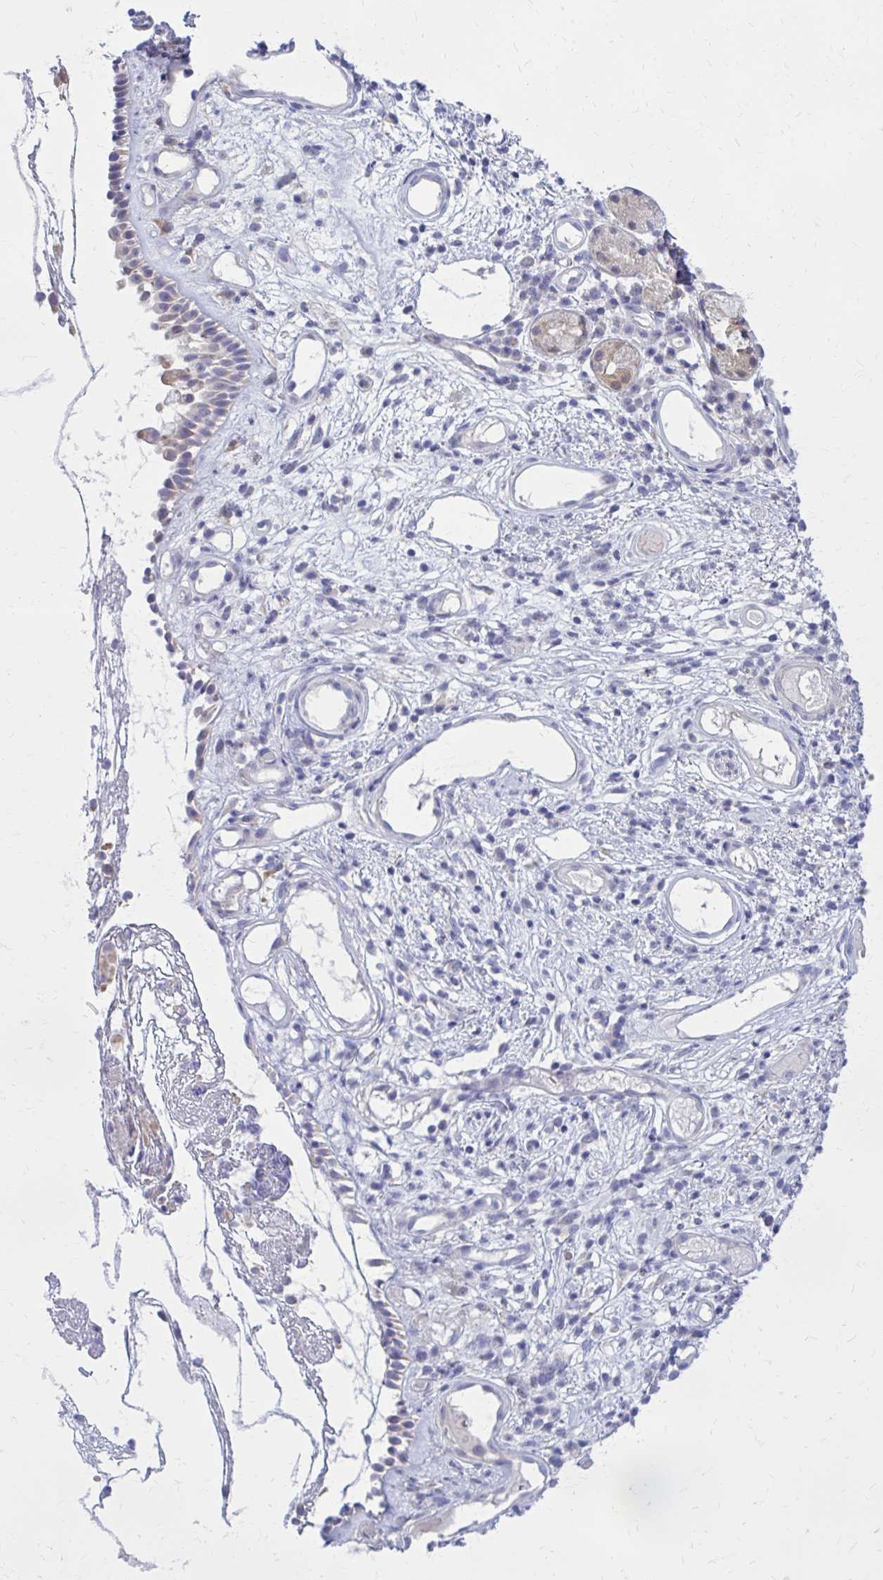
{"staining": {"intensity": "moderate", "quantity": "<25%", "location": "cytoplasmic/membranous"}, "tissue": "nasopharynx", "cell_type": "Respiratory epithelial cells", "image_type": "normal", "snomed": [{"axis": "morphology", "description": "Normal tissue, NOS"}, {"axis": "morphology", "description": "Inflammation, NOS"}, {"axis": "topography", "description": "Nasopharynx"}], "caption": "The photomicrograph shows immunohistochemical staining of unremarkable nasopharynx. There is moderate cytoplasmic/membranous positivity is appreciated in approximately <25% of respiratory epithelial cells.", "gene": "DBI", "patient": {"sex": "male", "age": 54}}